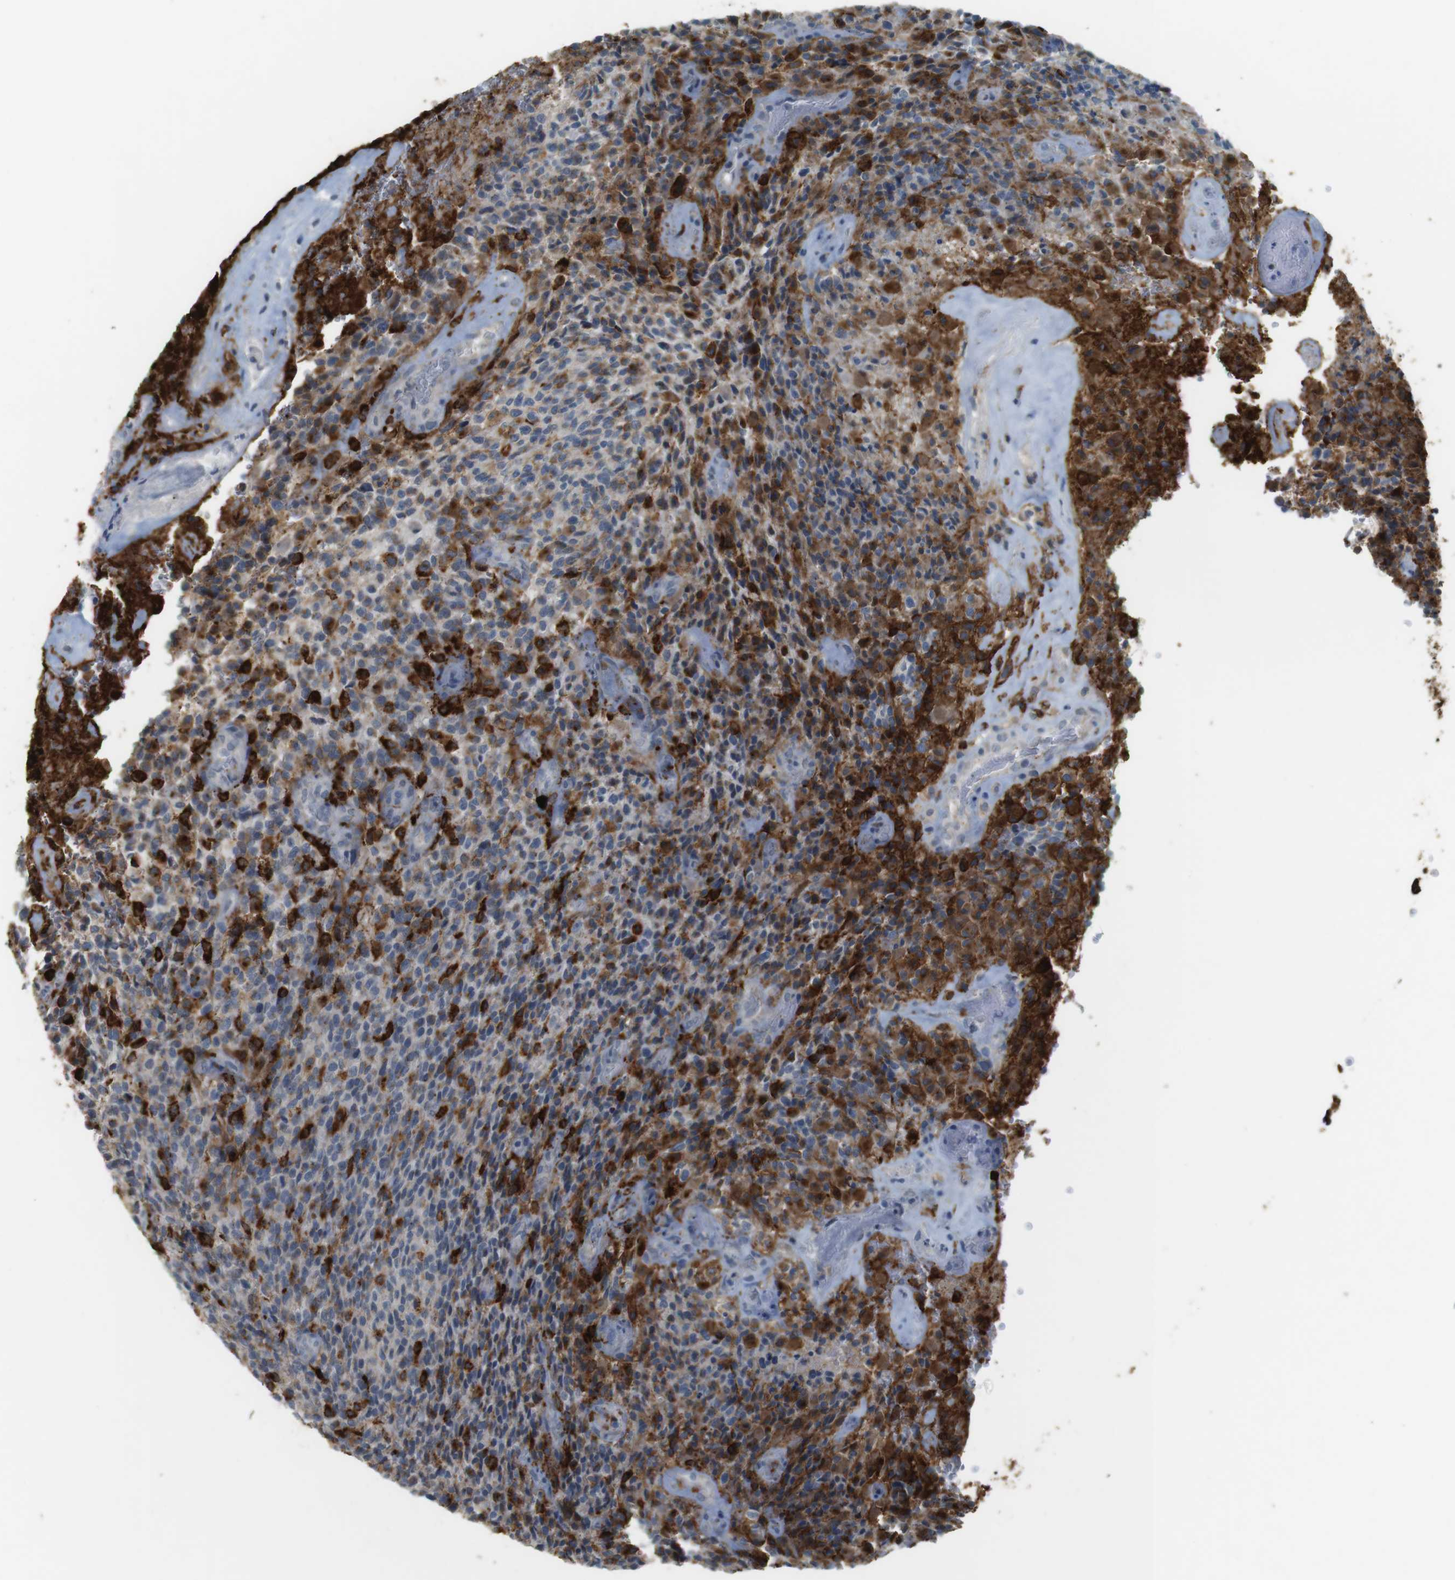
{"staining": {"intensity": "strong", "quantity": ">75%", "location": "cytoplasmic/membranous"}, "tissue": "glioma", "cell_type": "Tumor cells", "image_type": "cancer", "snomed": [{"axis": "morphology", "description": "Glioma, malignant, High grade"}, {"axis": "topography", "description": "Brain"}], "caption": "Immunohistochemistry (IHC) photomicrograph of human malignant glioma (high-grade) stained for a protein (brown), which demonstrates high levels of strong cytoplasmic/membranous positivity in about >75% of tumor cells.", "gene": "HLA-DRA", "patient": {"sex": "male", "age": 71}}